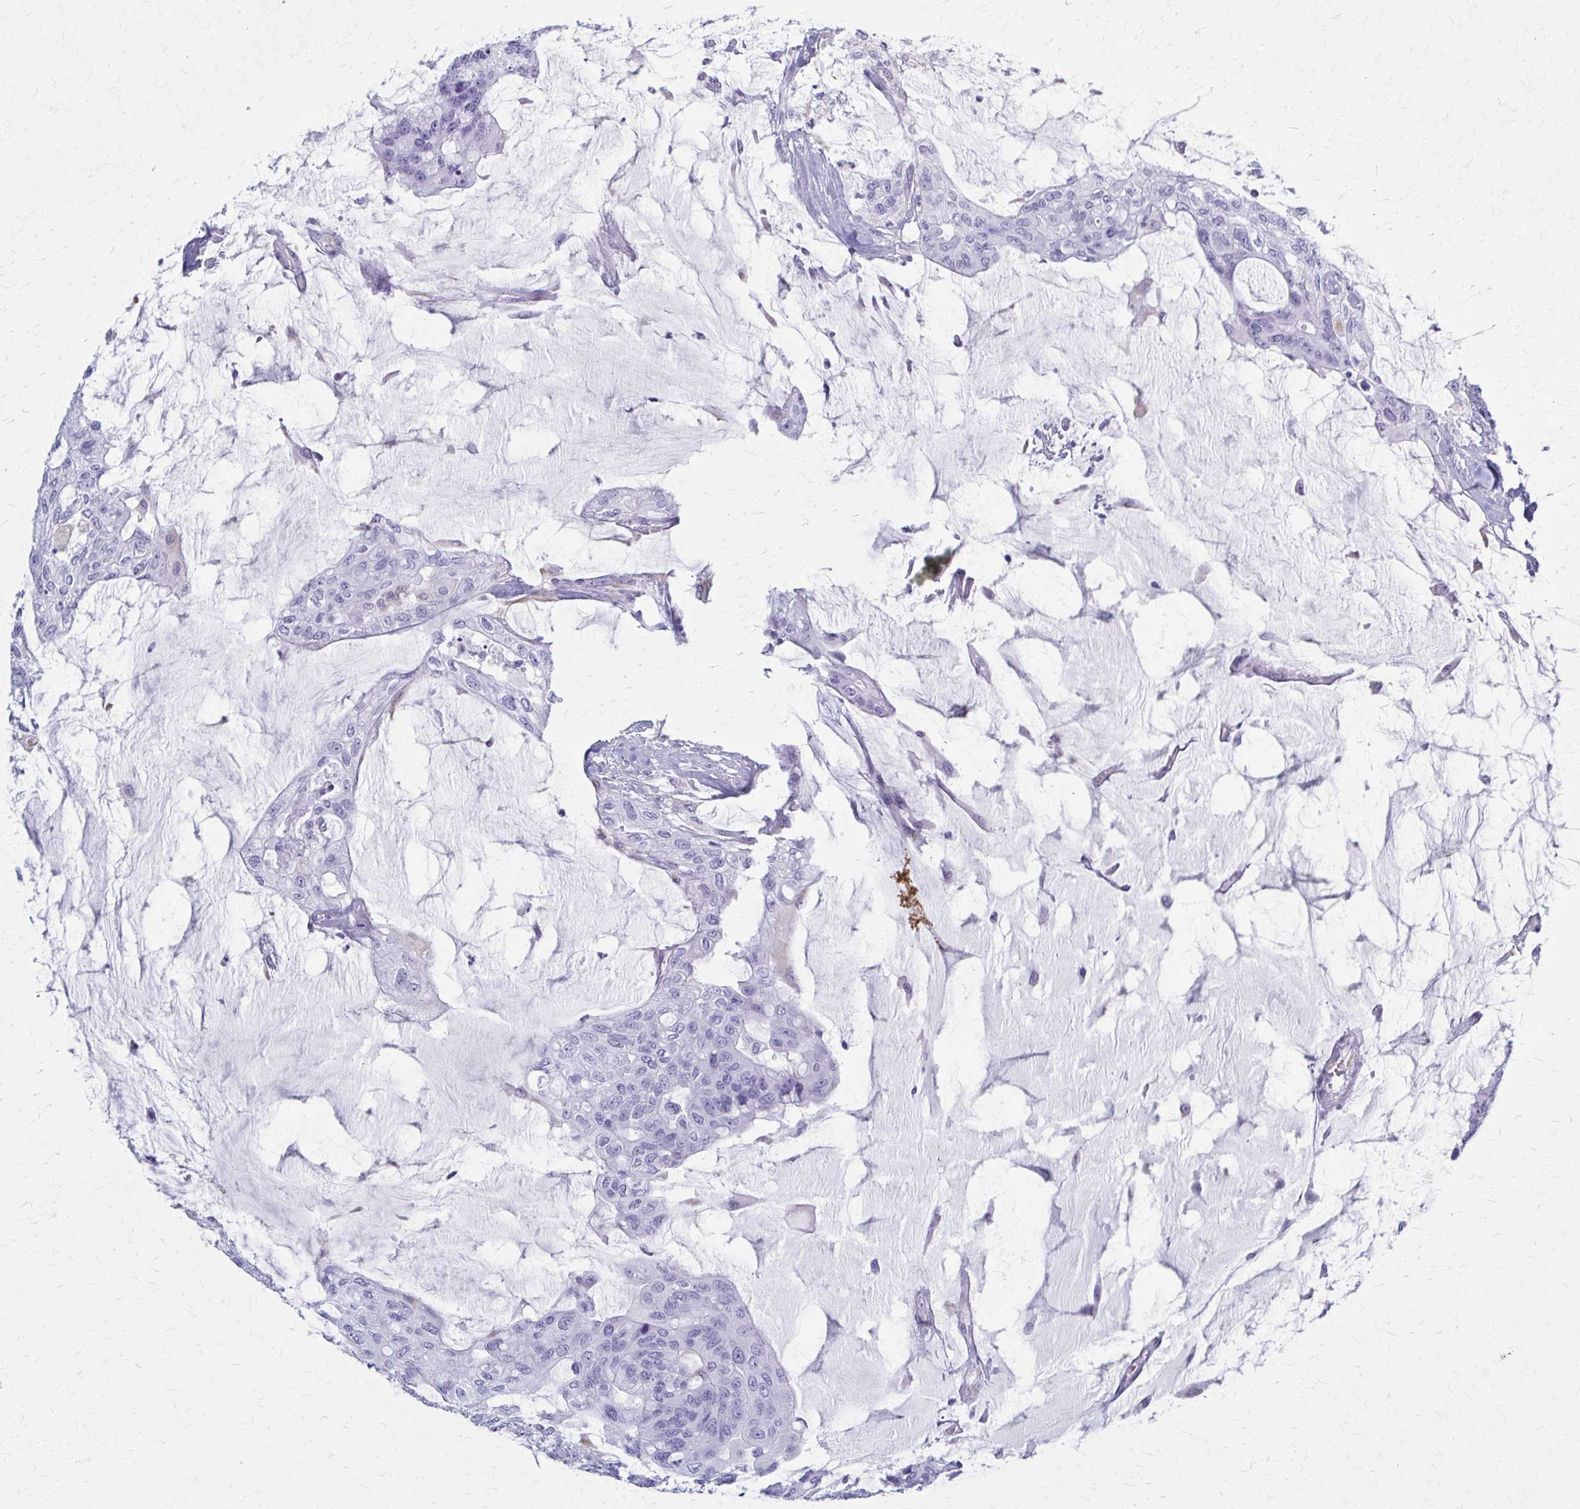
{"staining": {"intensity": "negative", "quantity": "none", "location": "none"}, "tissue": "colorectal cancer", "cell_type": "Tumor cells", "image_type": "cancer", "snomed": [{"axis": "morphology", "description": "Adenocarcinoma, NOS"}, {"axis": "topography", "description": "Rectum"}], "caption": "Adenocarcinoma (colorectal) was stained to show a protein in brown. There is no significant expression in tumor cells.", "gene": "GFAP", "patient": {"sex": "female", "age": 59}}